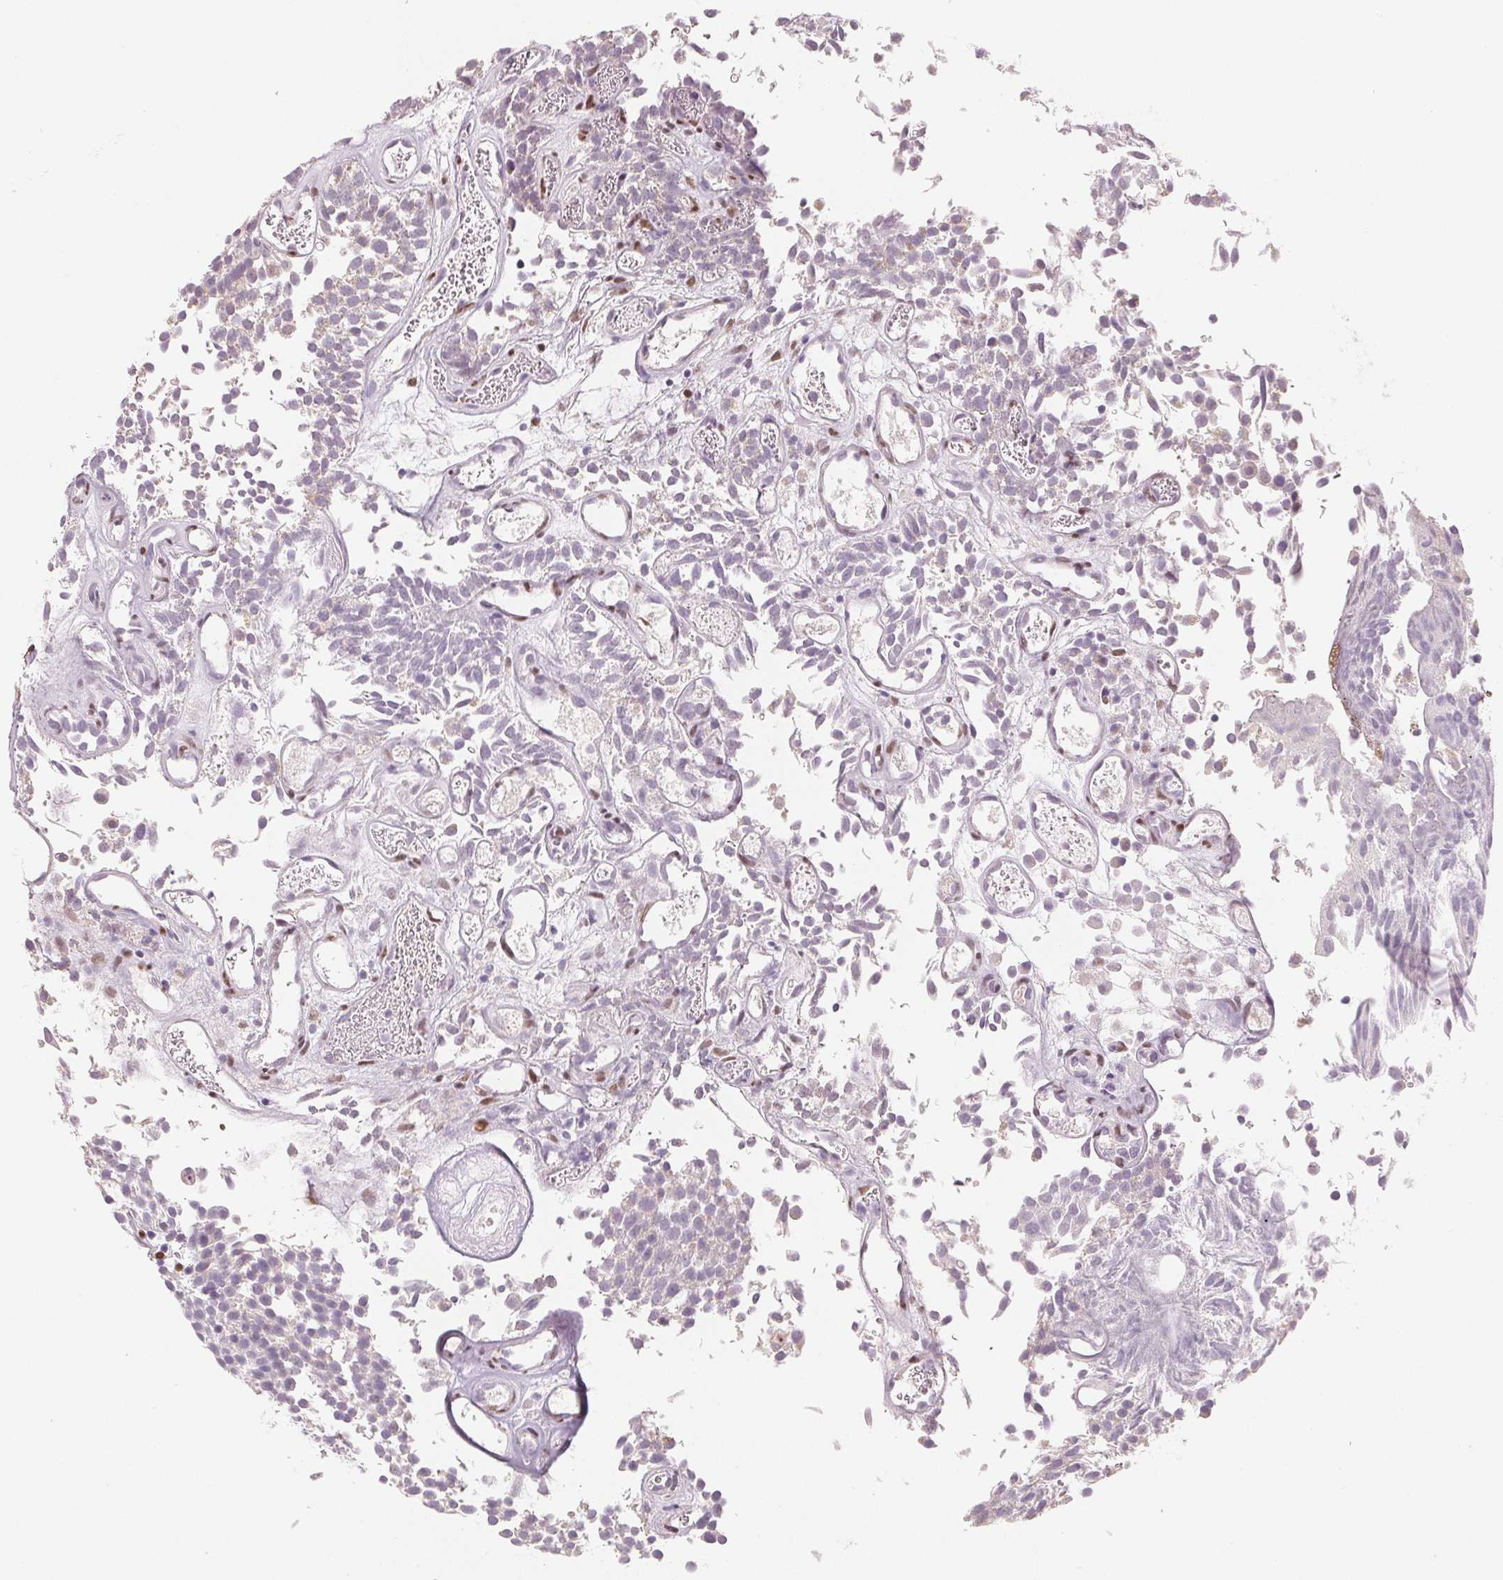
{"staining": {"intensity": "negative", "quantity": "none", "location": "none"}, "tissue": "urothelial cancer", "cell_type": "Tumor cells", "image_type": "cancer", "snomed": [{"axis": "morphology", "description": "Urothelial carcinoma, Low grade"}, {"axis": "topography", "description": "Urinary bladder"}], "caption": "Immunohistochemistry (IHC) image of neoplastic tissue: urothelial cancer stained with DAB (3,3'-diaminobenzidine) reveals no significant protein staining in tumor cells.", "gene": "SMARCD3", "patient": {"sex": "female", "age": 79}}